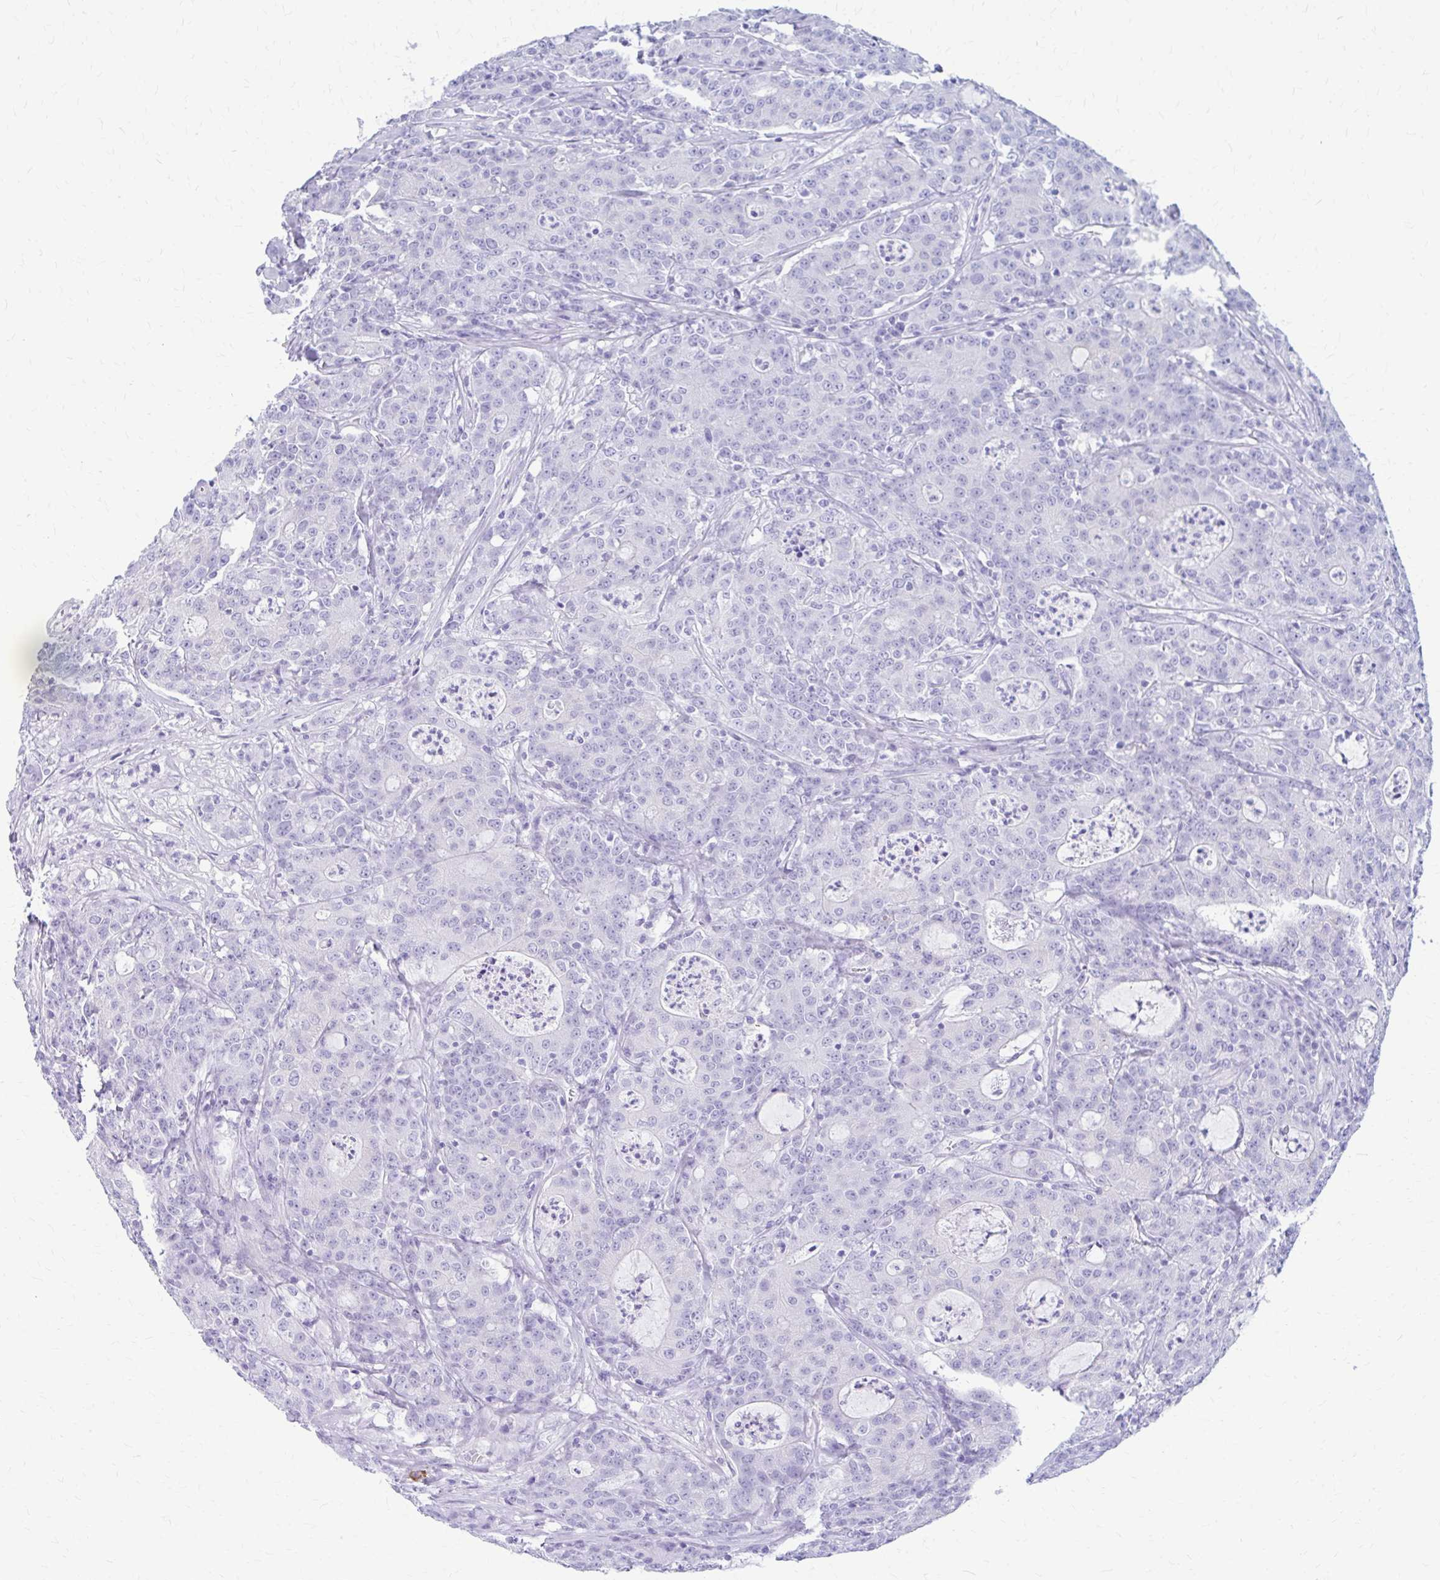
{"staining": {"intensity": "negative", "quantity": "none", "location": "none"}, "tissue": "colorectal cancer", "cell_type": "Tumor cells", "image_type": "cancer", "snomed": [{"axis": "morphology", "description": "Adenocarcinoma, NOS"}, {"axis": "topography", "description": "Colon"}], "caption": "Immunohistochemistry (IHC) of human colorectal adenocarcinoma displays no expression in tumor cells.", "gene": "NSG2", "patient": {"sex": "male", "age": 83}}